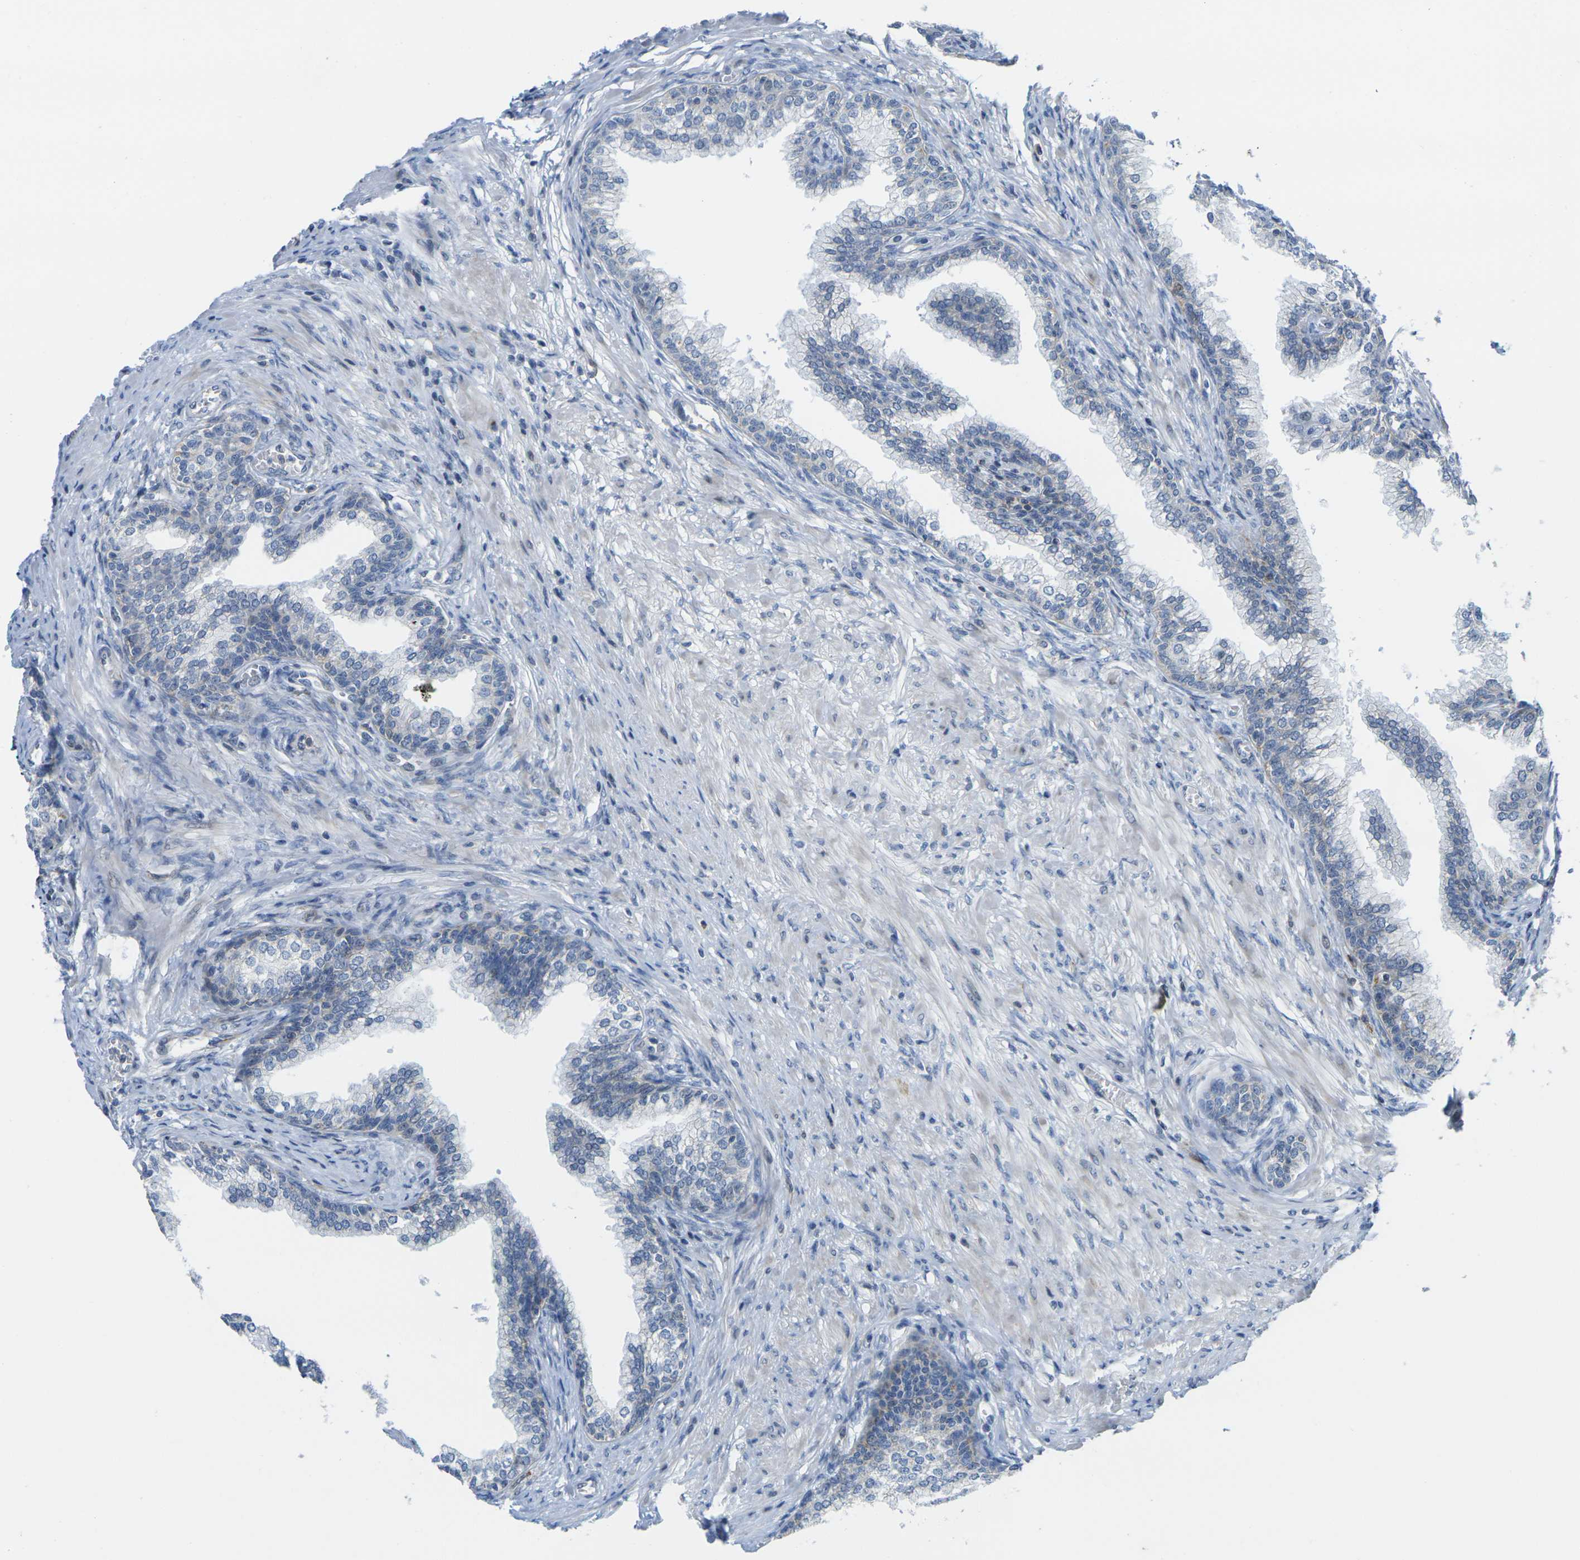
{"staining": {"intensity": "negative", "quantity": "none", "location": "none"}, "tissue": "prostate", "cell_type": "Glandular cells", "image_type": "normal", "snomed": [{"axis": "morphology", "description": "Normal tissue, NOS"}, {"axis": "morphology", "description": "Urothelial carcinoma, Low grade"}, {"axis": "topography", "description": "Urinary bladder"}, {"axis": "topography", "description": "Prostate"}], "caption": "Immunohistochemistry photomicrograph of normal prostate: human prostate stained with DAB demonstrates no significant protein positivity in glandular cells. (DAB IHC visualized using brightfield microscopy, high magnification).", "gene": "OTOF", "patient": {"sex": "male", "age": 60}}